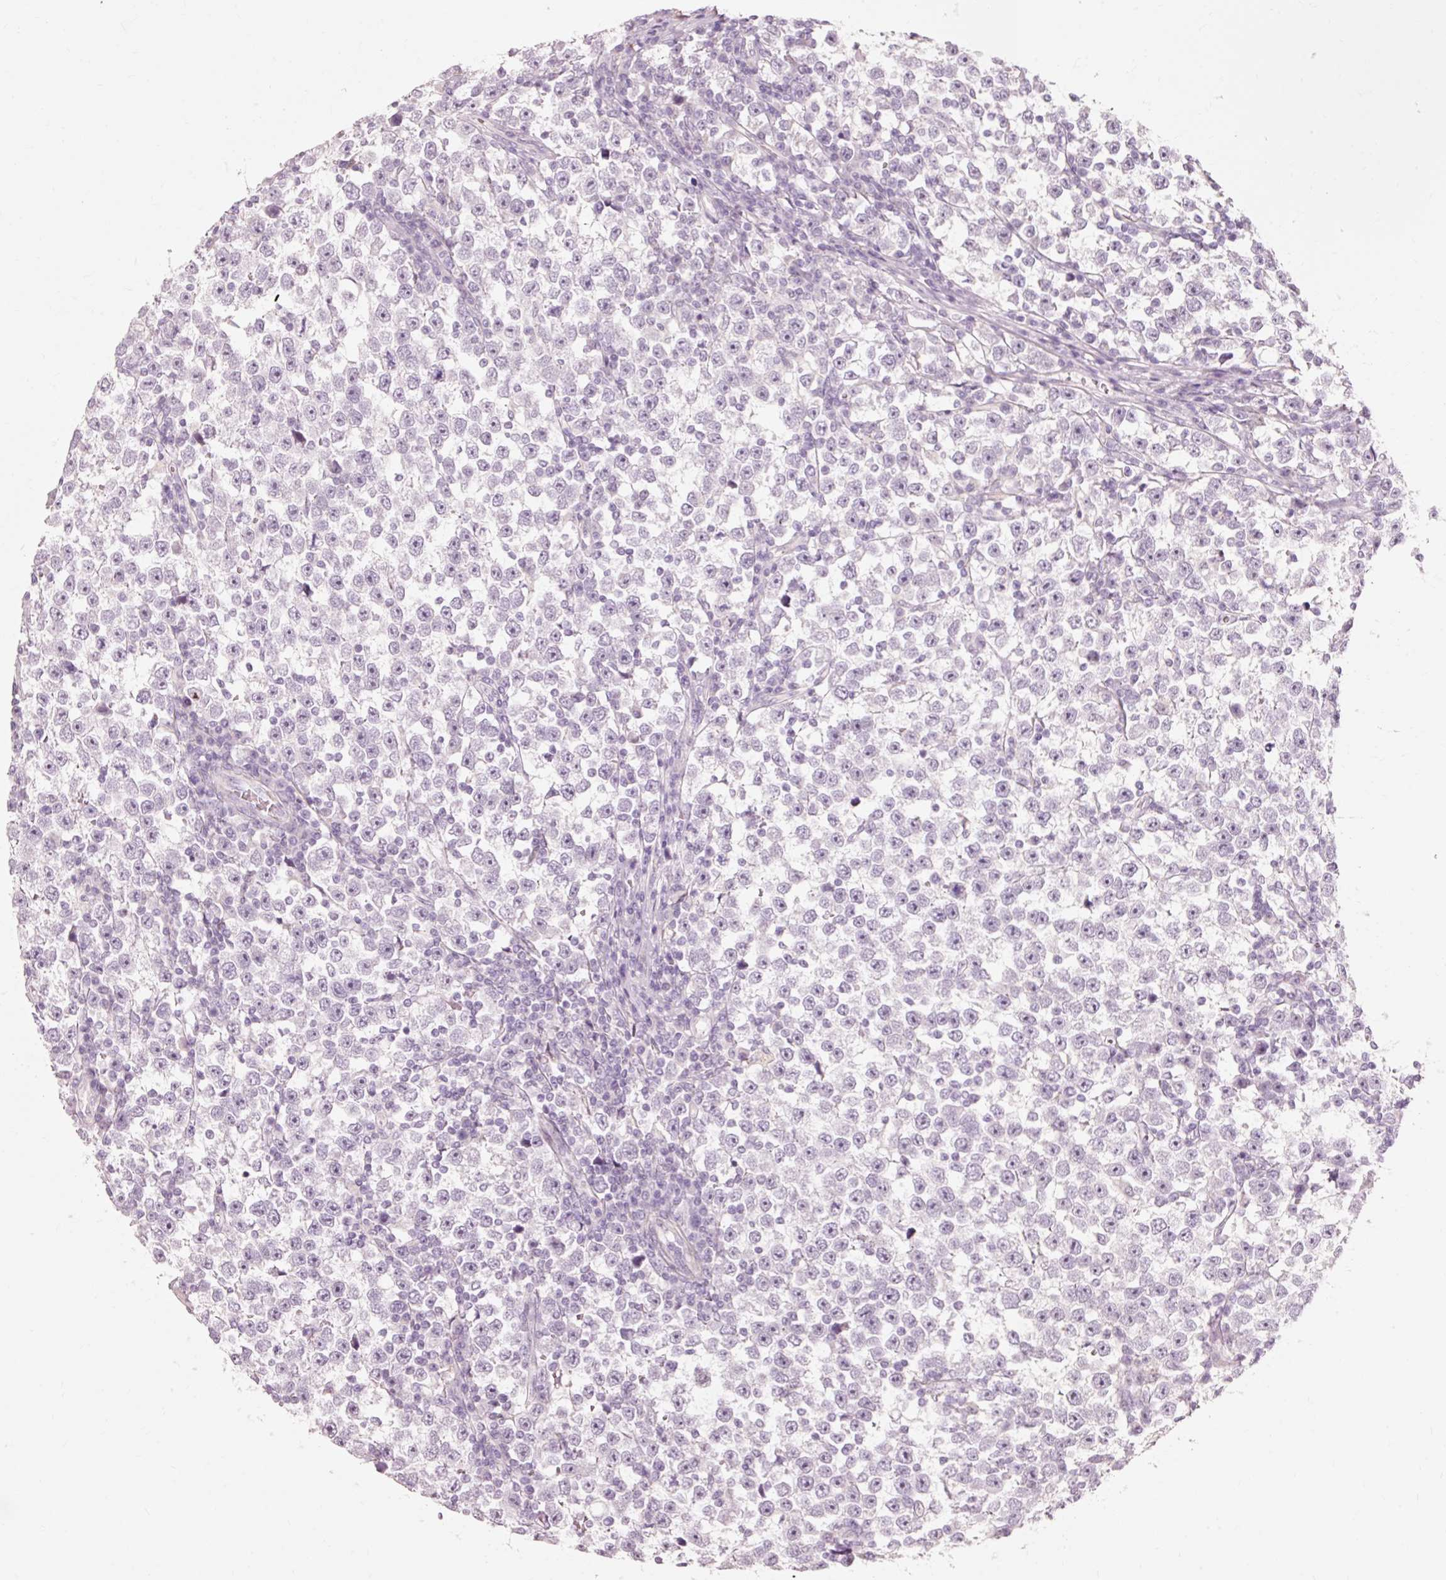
{"staining": {"intensity": "negative", "quantity": "none", "location": "none"}, "tissue": "testis cancer", "cell_type": "Tumor cells", "image_type": "cancer", "snomed": [{"axis": "morphology", "description": "Normal tissue, NOS"}, {"axis": "morphology", "description": "Seminoma, NOS"}, {"axis": "topography", "description": "Testis"}], "caption": "This is an IHC image of testis cancer. There is no positivity in tumor cells.", "gene": "TRIM73", "patient": {"sex": "male", "age": 43}}